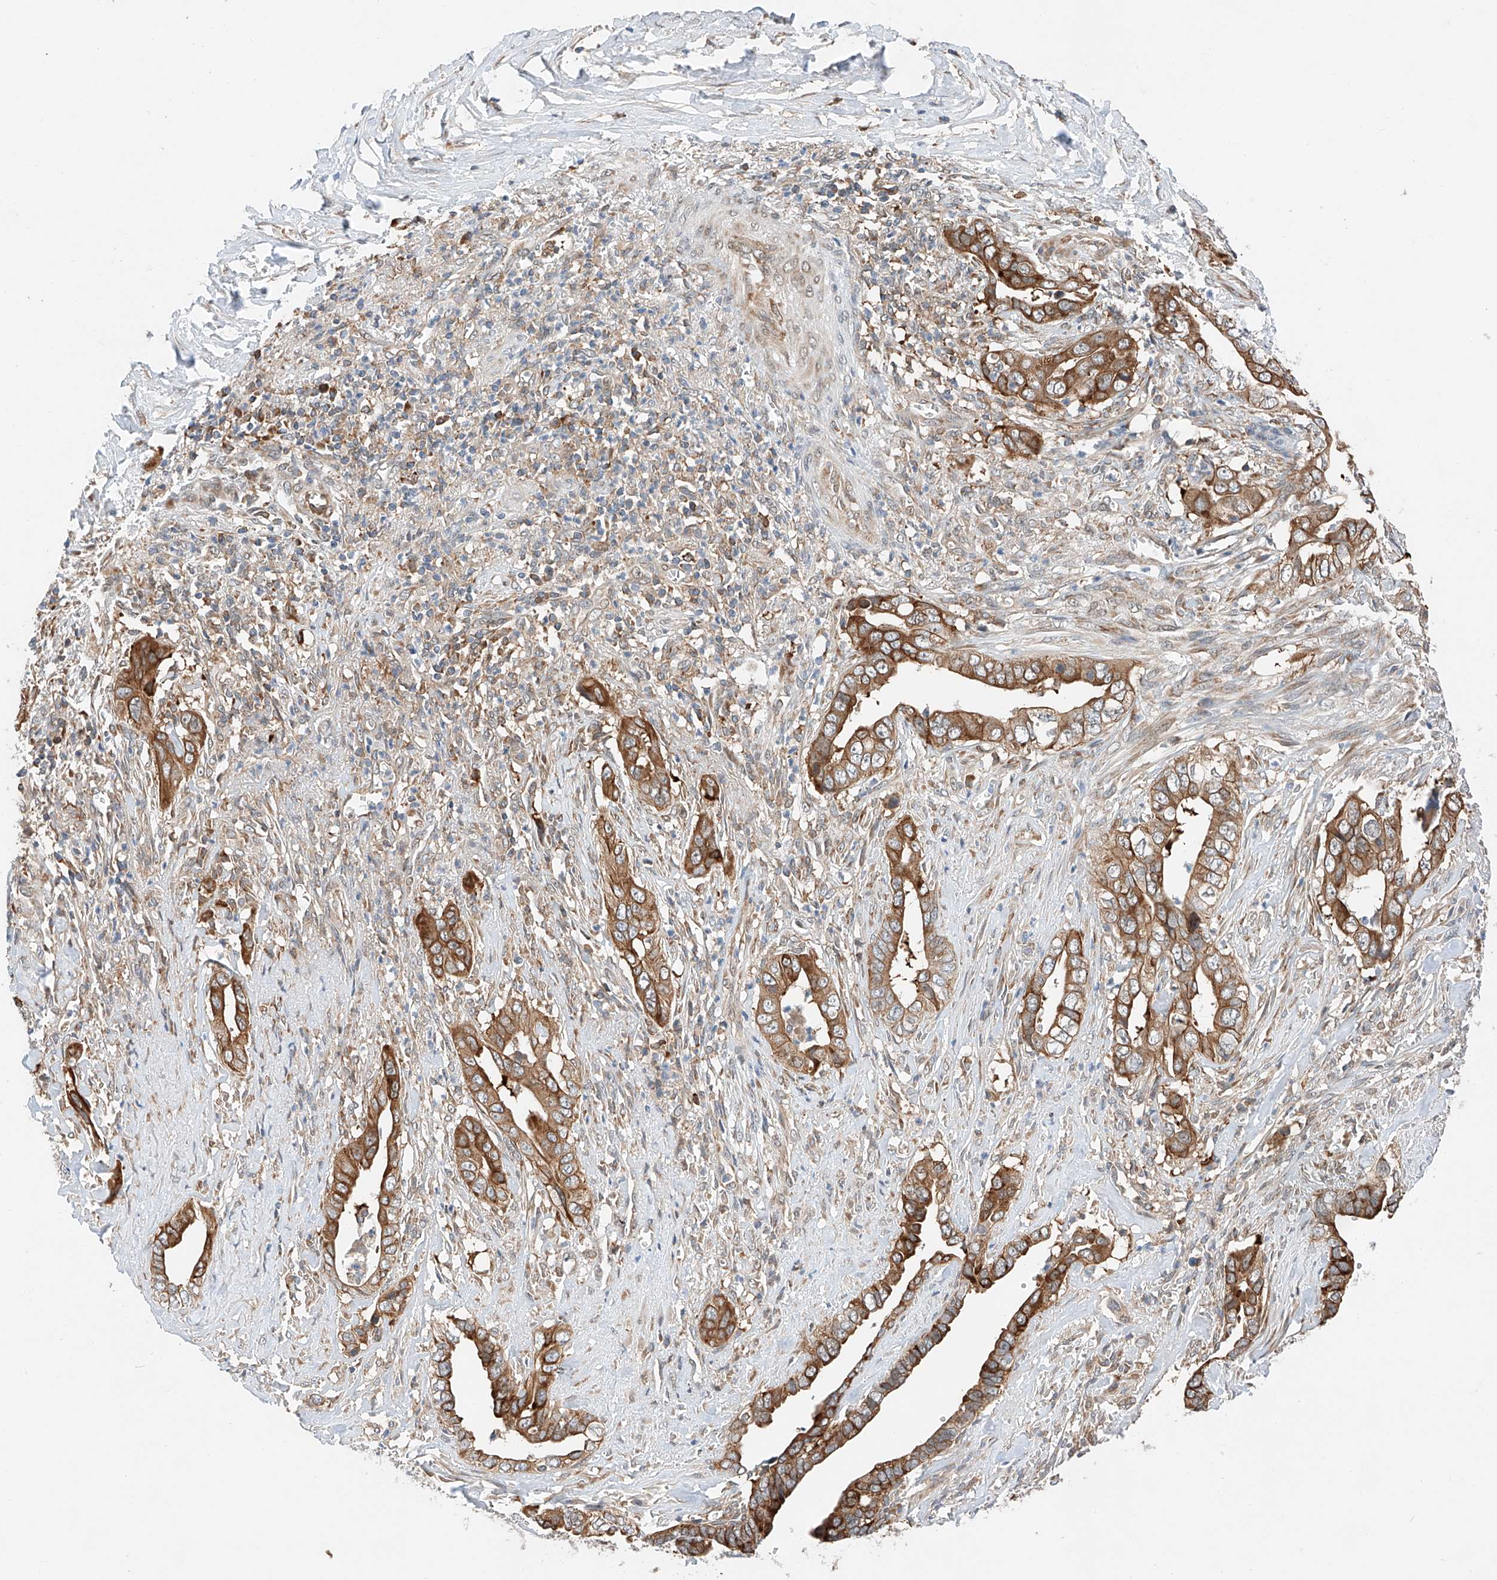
{"staining": {"intensity": "strong", "quantity": ">75%", "location": "cytoplasmic/membranous"}, "tissue": "liver cancer", "cell_type": "Tumor cells", "image_type": "cancer", "snomed": [{"axis": "morphology", "description": "Cholangiocarcinoma"}, {"axis": "topography", "description": "Liver"}], "caption": "Immunohistochemical staining of human liver cancer (cholangiocarcinoma) demonstrates high levels of strong cytoplasmic/membranous positivity in about >75% of tumor cells.", "gene": "RUSC1", "patient": {"sex": "female", "age": 79}}